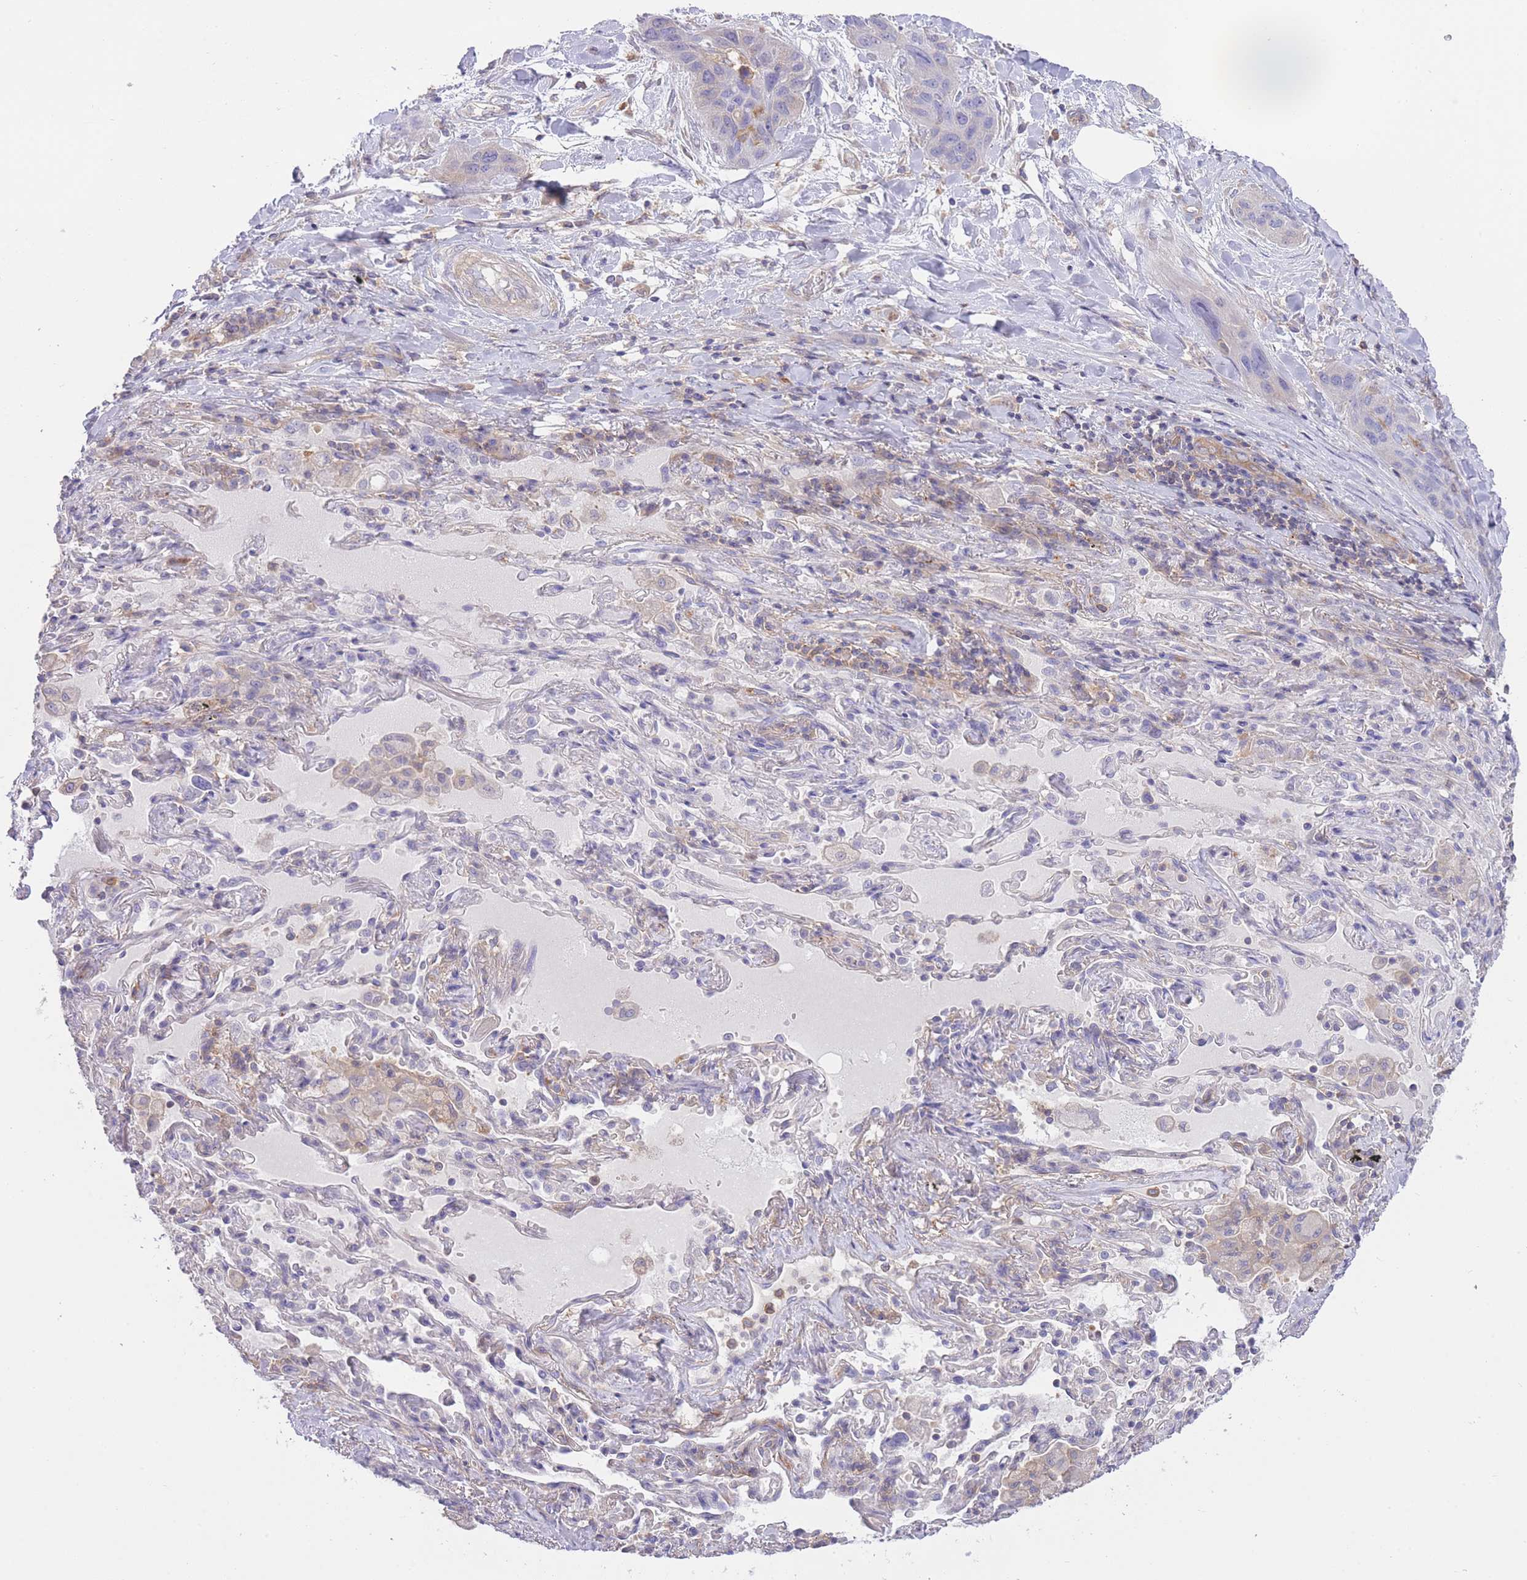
{"staining": {"intensity": "negative", "quantity": "none", "location": "none"}, "tissue": "lung cancer", "cell_type": "Tumor cells", "image_type": "cancer", "snomed": [{"axis": "morphology", "description": "Squamous cell carcinoma, NOS"}, {"axis": "topography", "description": "Lung"}], "caption": "Tumor cells are negative for brown protein staining in lung squamous cell carcinoma.", "gene": "PRKAR1A", "patient": {"sex": "female", "age": 70}}